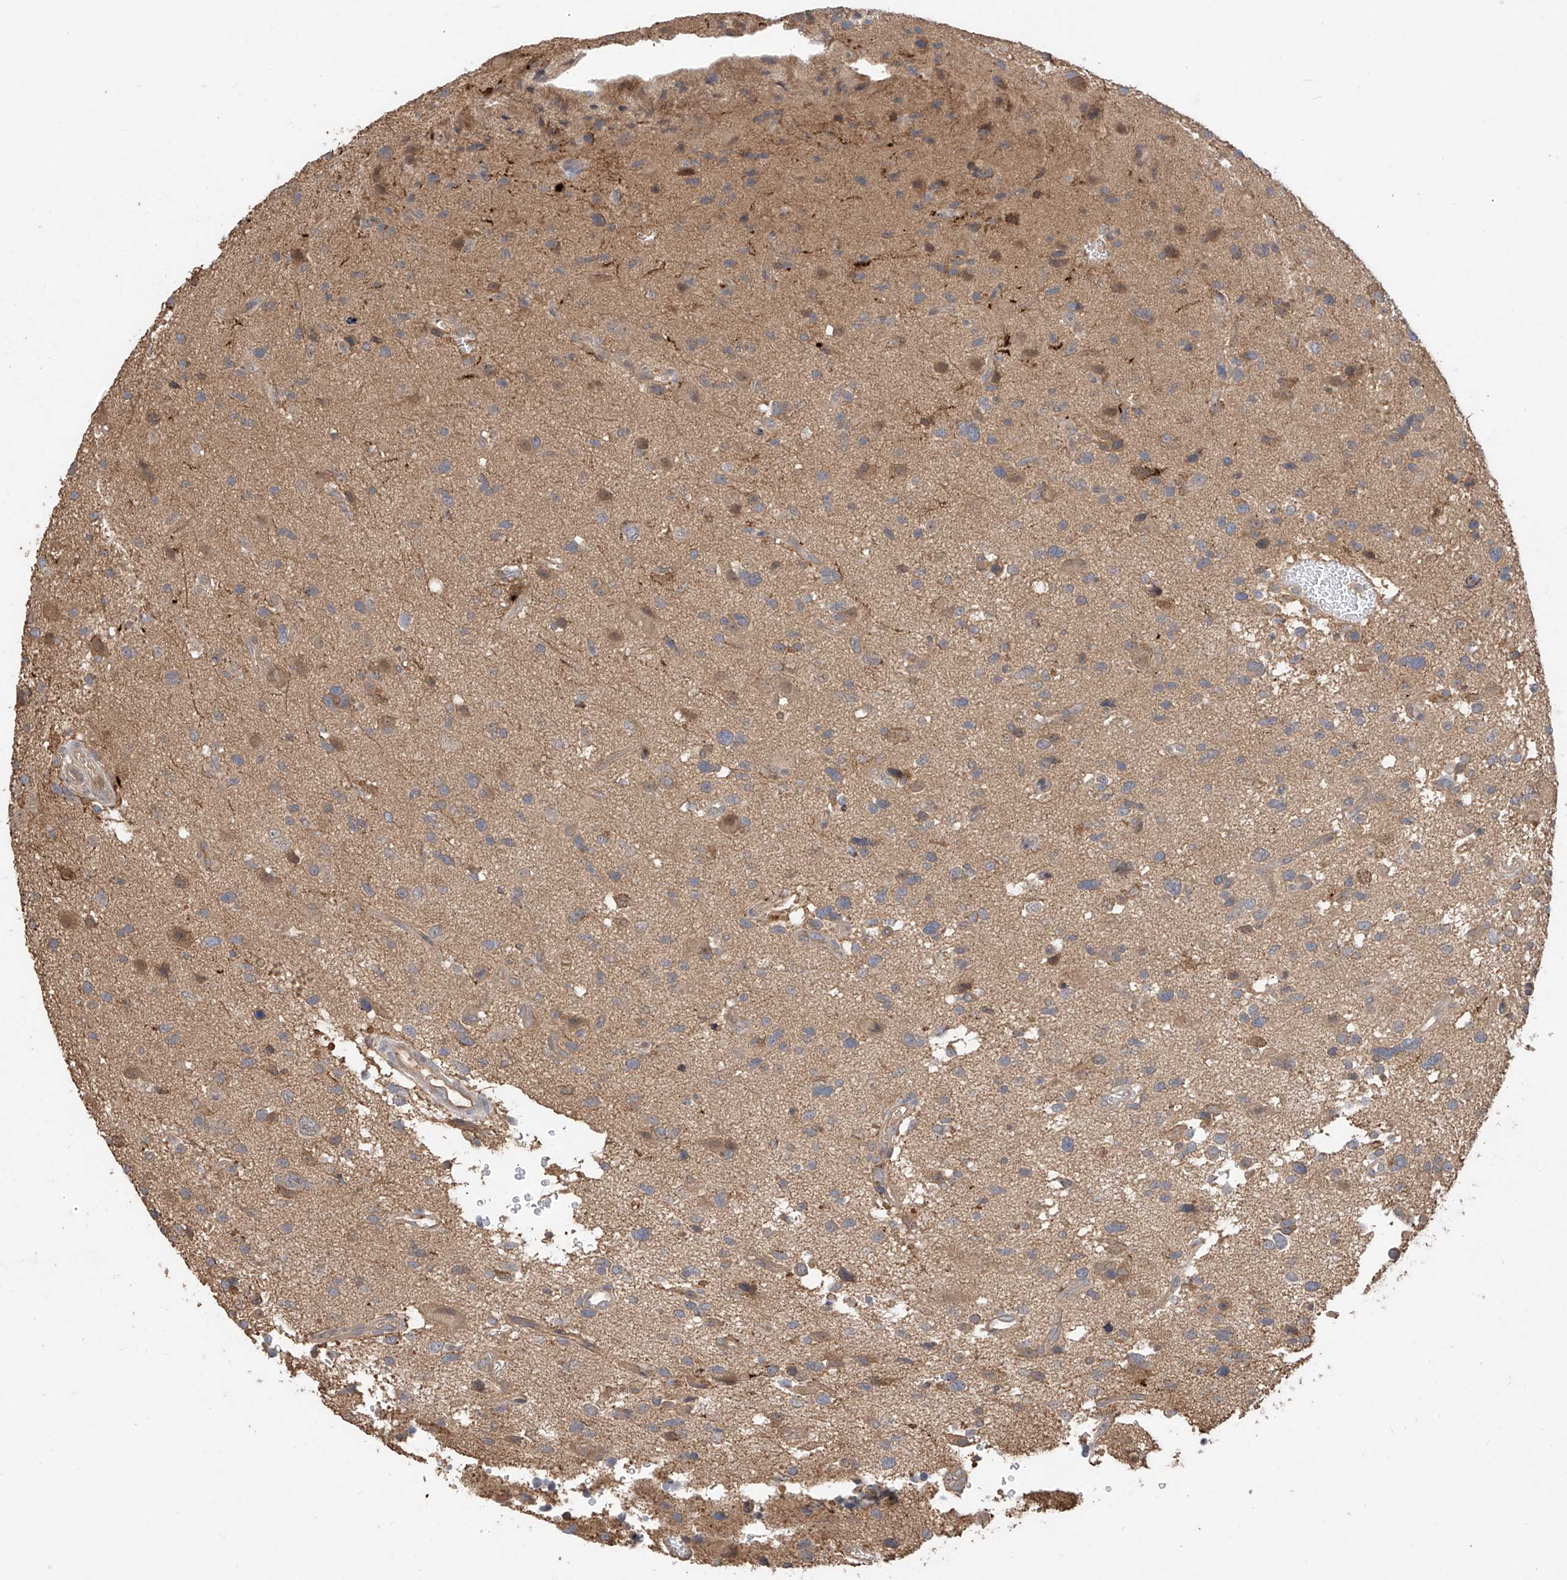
{"staining": {"intensity": "negative", "quantity": "none", "location": "none"}, "tissue": "glioma", "cell_type": "Tumor cells", "image_type": "cancer", "snomed": [{"axis": "morphology", "description": "Glioma, malignant, High grade"}, {"axis": "topography", "description": "Brain"}], "caption": "Immunohistochemistry (IHC) photomicrograph of neoplastic tissue: human glioma stained with DAB (3,3'-diaminobenzidine) demonstrates no significant protein expression in tumor cells. (DAB (3,3'-diaminobenzidine) IHC visualized using brightfield microscopy, high magnification).", "gene": "CACNA2D4", "patient": {"sex": "male", "age": 33}}